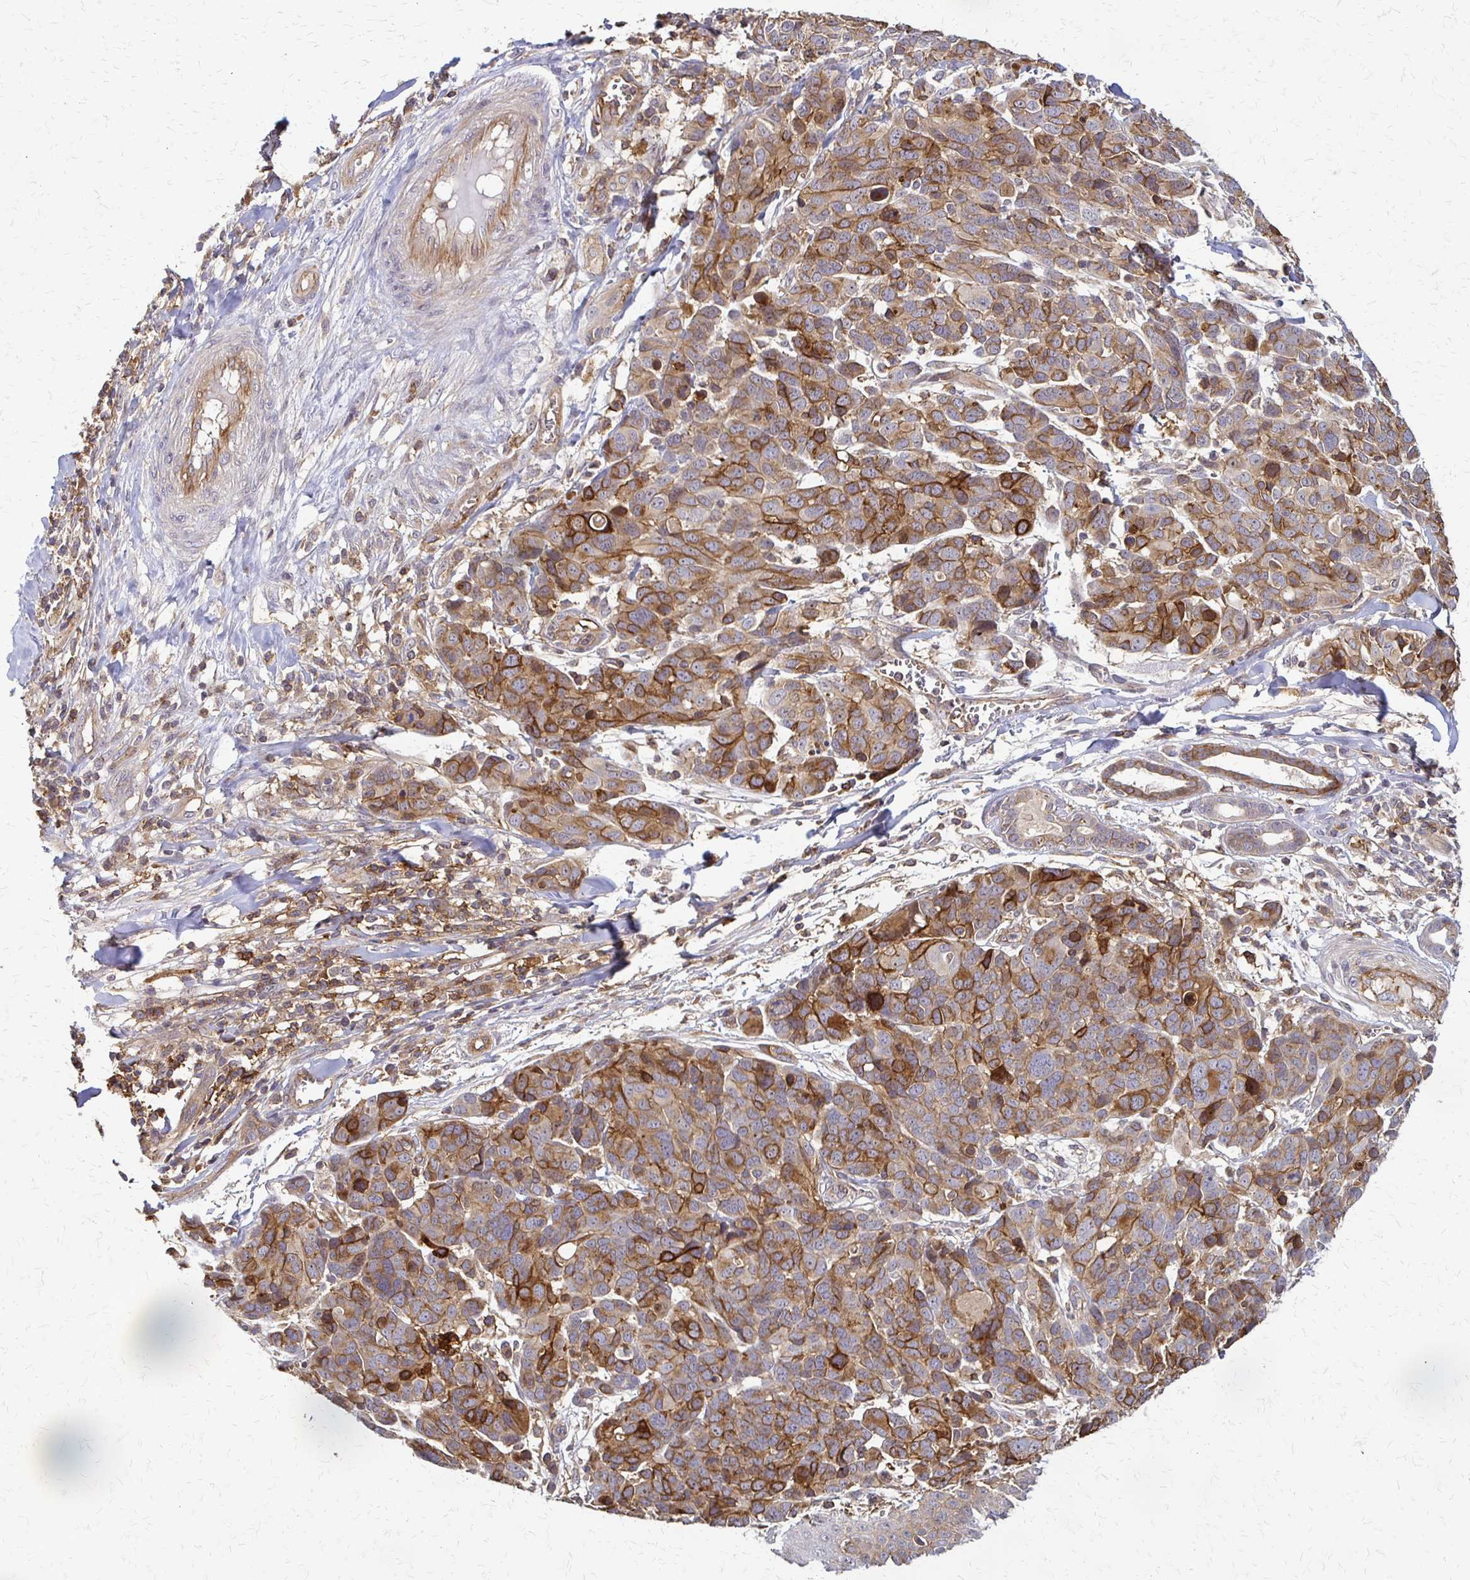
{"staining": {"intensity": "moderate", "quantity": ">75%", "location": "cytoplasmic/membranous"}, "tissue": "melanoma", "cell_type": "Tumor cells", "image_type": "cancer", "snomed": [{"axis": "morphology", "description": "Malignant melanoma, NOS"}, {"axis": "topography", "description": "Skin"}], "caption": "A high-resolution histopathology image shows IHC staining of melanoma, which reveals moderate cytoplasmic/membranous expression in approximately >75% of tumor cells. (Stains: DAB in brown, nuclei in blue, Microscopy: brightfield microscopy at high magnification).", "gene": "SLC9A9", "patient": {"sex": "male", "age": 51}}